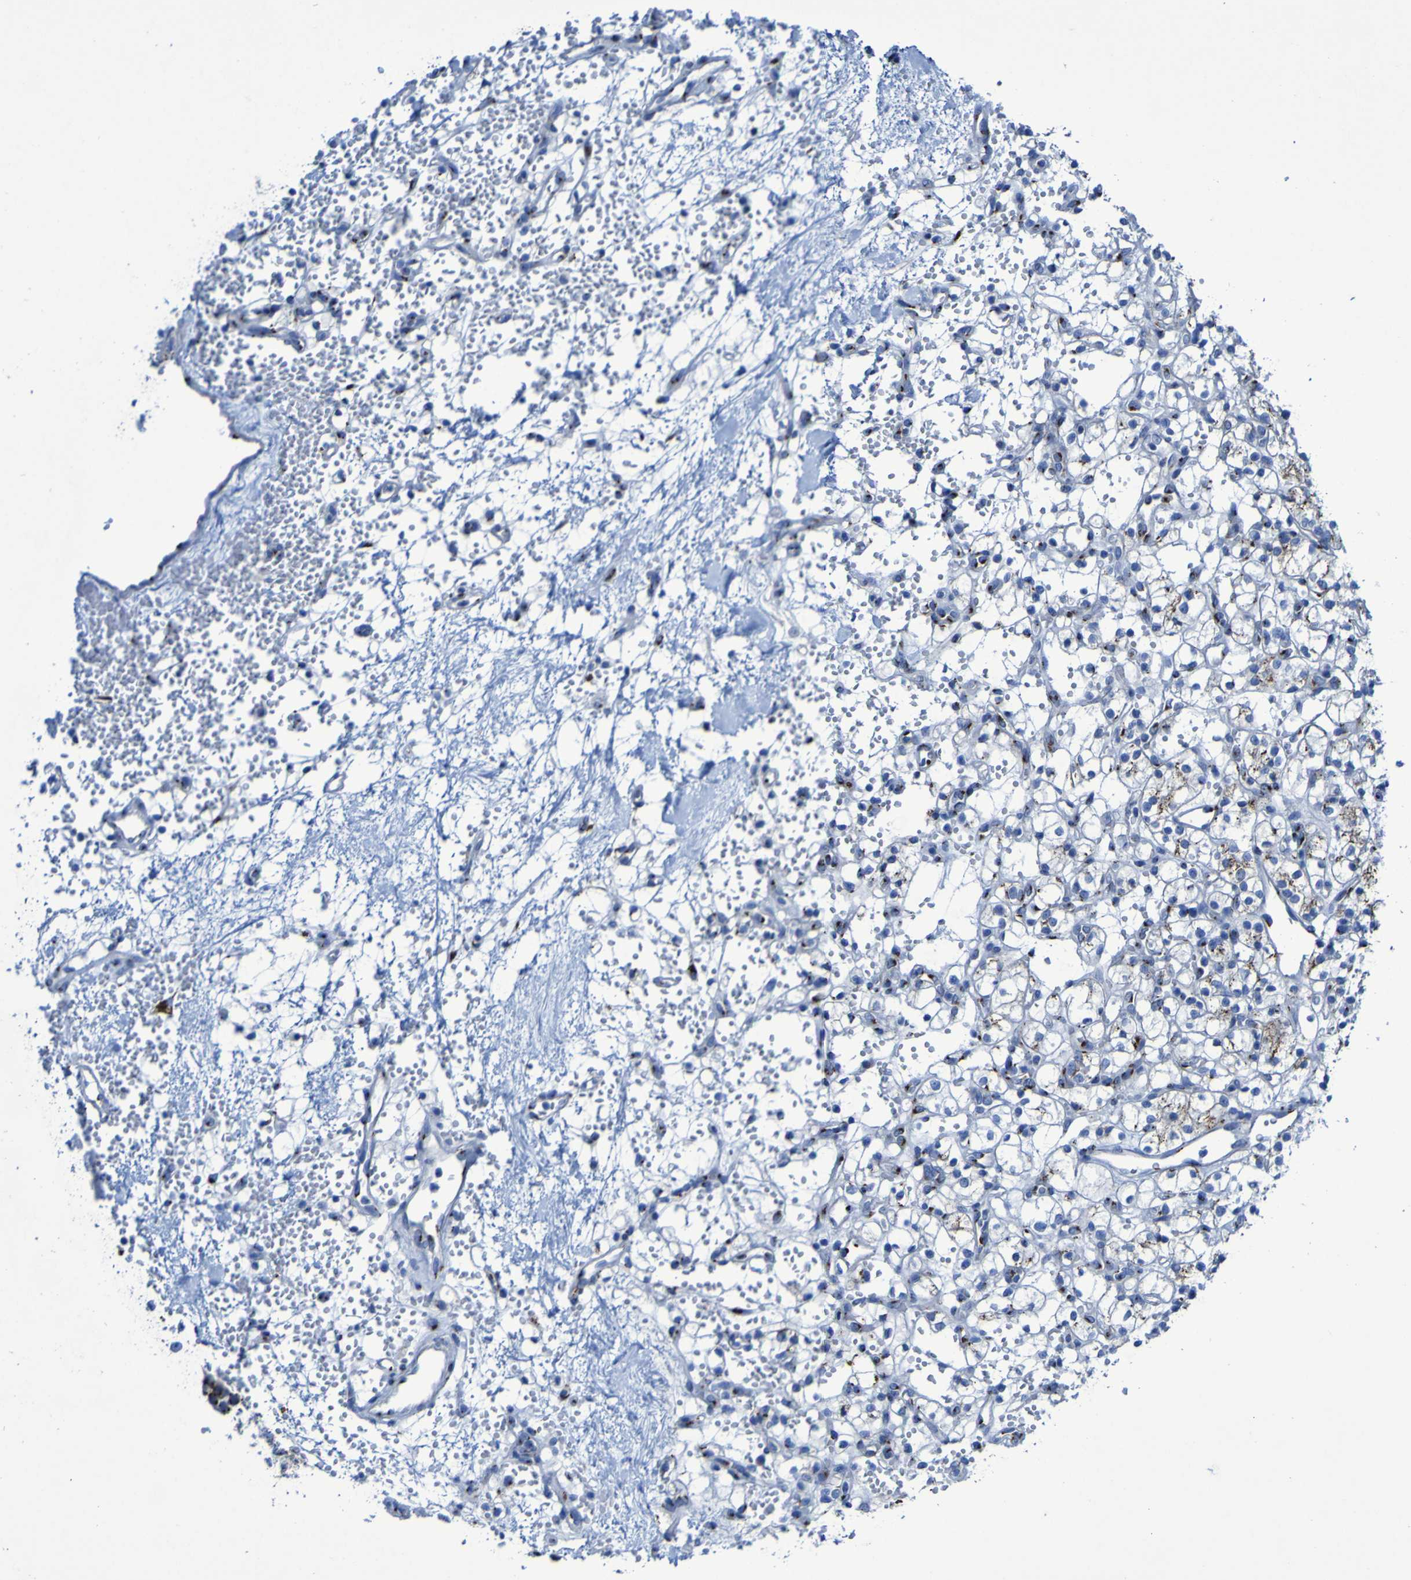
{"staining": {"intensity": "moderate", "quantity": "25%-75%", "location": "cytoplasmic/membranous"}, "tissue": "renal cancer", "cell_type": "Tumor cells", "image_type": "cancer", "snomed": [{"axis": "morphology", "description": "Adenocarcinoma, NOS"}, {"axis": "topography", "description": "Kidney"}], "caption": "DAB immunohistochemical staining of renal adenocarcinoma displays moderate cytoplasmic/membranous protein expression in about 25%-75% of tumor cells.", "gene": "GOLM1", "patient": {"sex": "female", "age": 60}}